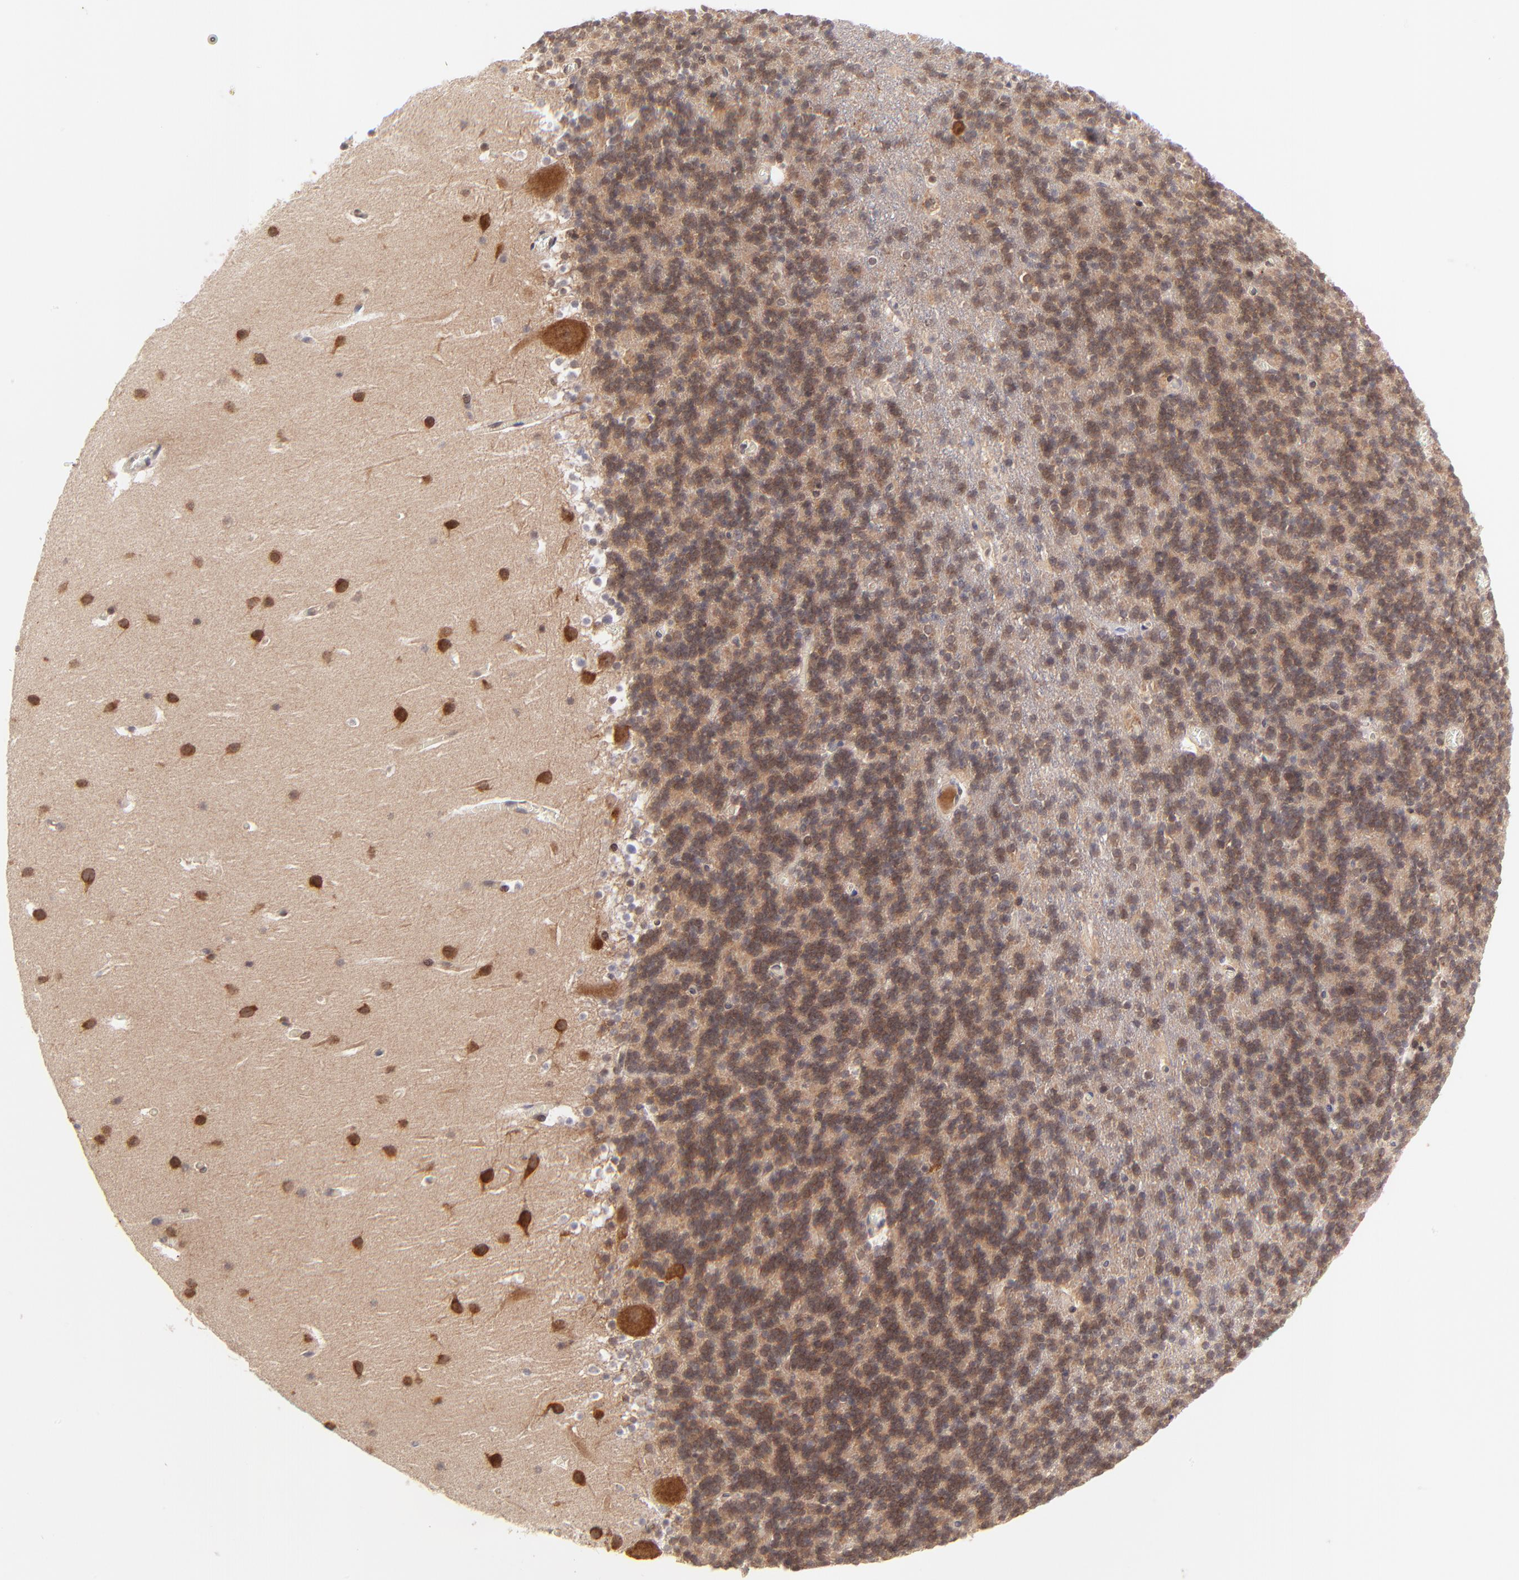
{"staining": {"intensity": "moderate", "quantity": ">75%", "location": "cytoplasmic/membranous"}, "tissue": "cerebellum", "cell_type": "Cells in granular layer", "image_type": "normal", "snomed": [{"axis": "morphology", "description": "Normal tissue, NOS"}, {"axis": "topography", "description": "Cerebellum"}], "caption": "The histopathology image demonstrates staining of normal cerebellum, revealing moderate cytoplasmic/membranous protein expression (brown color) within cells in granular layer.", "gene": "TNRC6B", "patient": {"sex": "male", "age": 45}}